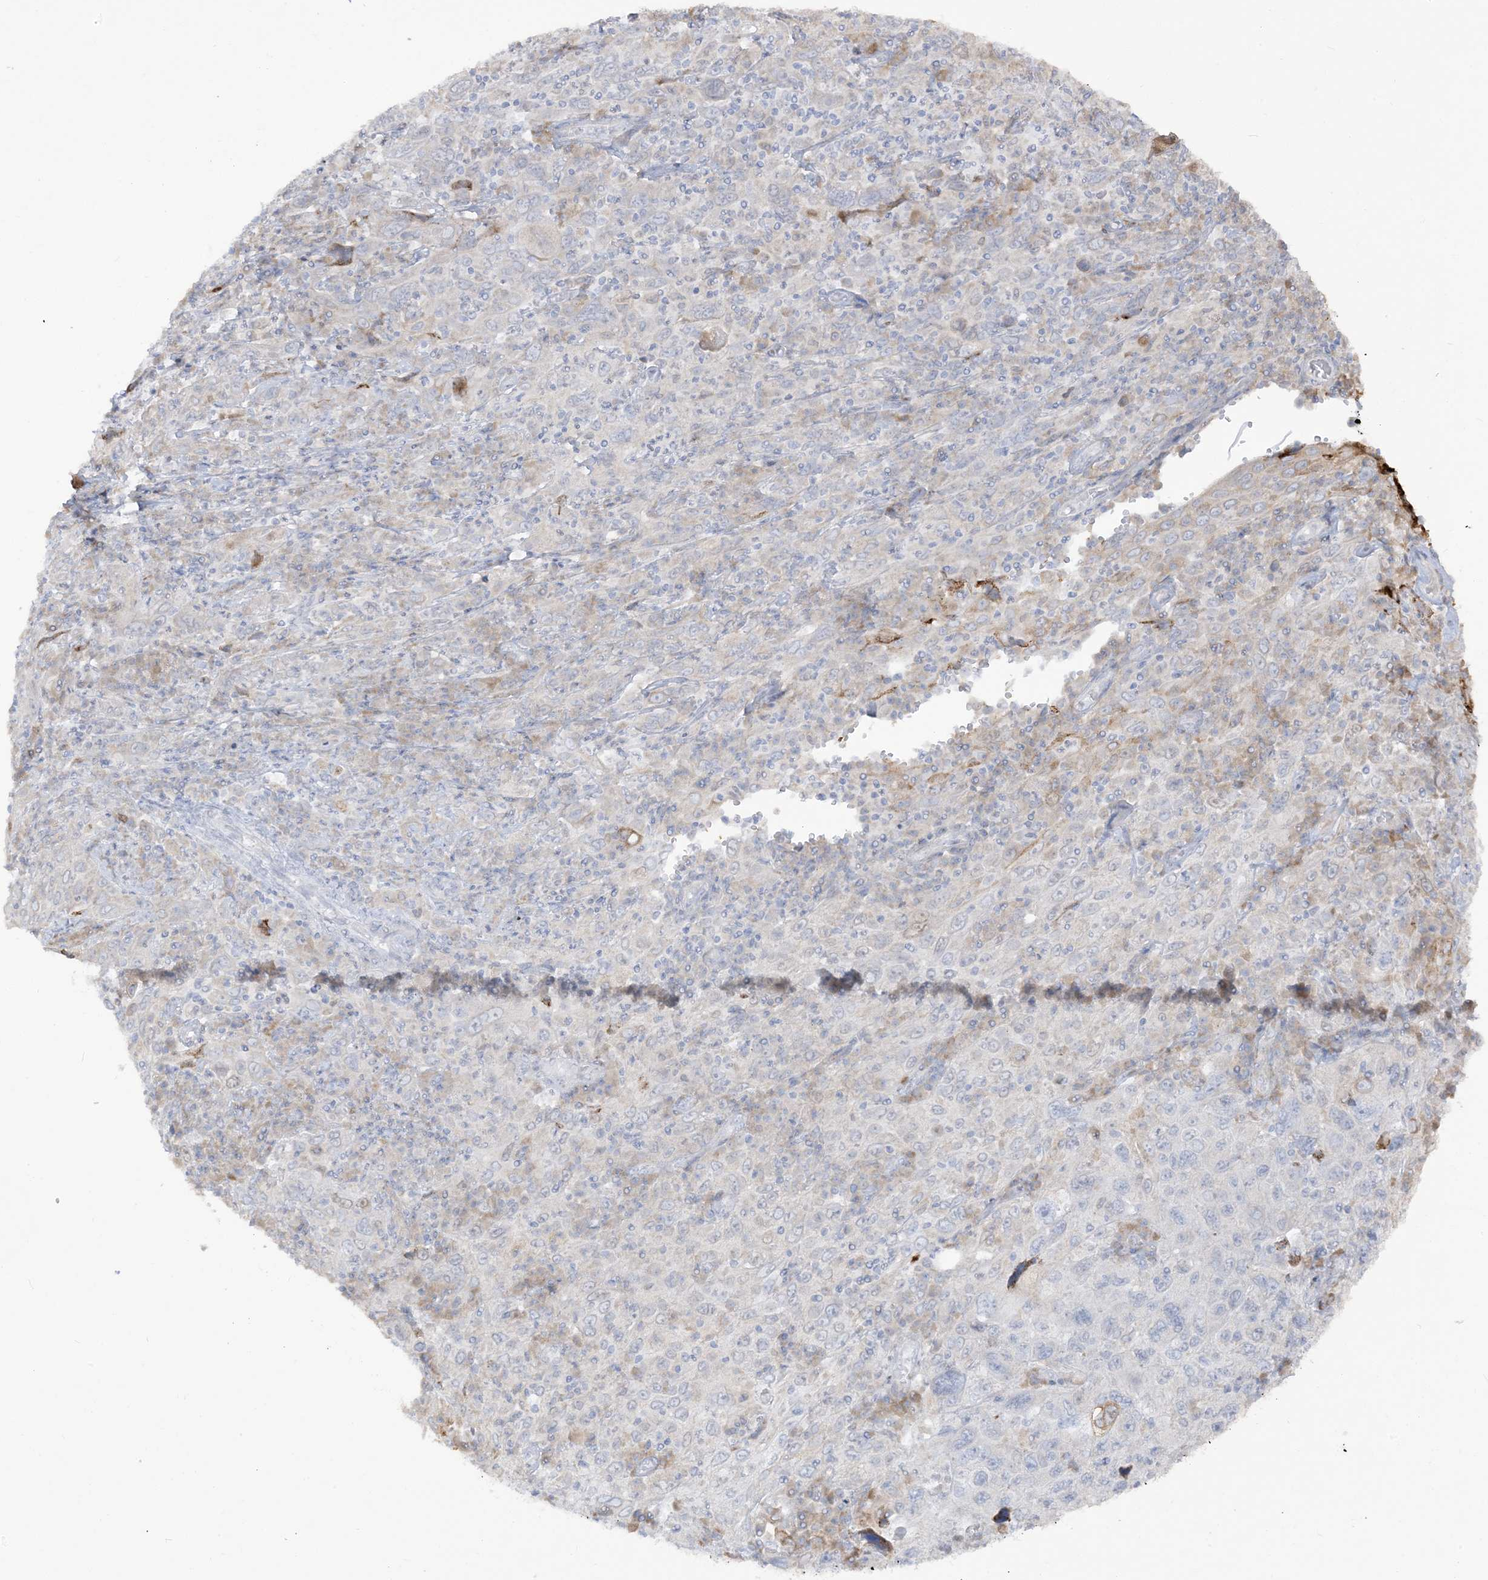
{"staining": {"intensity": "negative", "quantity": "none", "location": "none"}, "tissue": "cervical cancer", "cell_type": "Tumor cells", "image_type": "cancer", "snomed": [{"axis": "morphology", "description": "Squamous cell carcinoma, NOS"}, {"axis": "topography", "description": "Cervix"}], "caption": "Immunohistochemistry (IHC) of cervical cancer (squamous cell carcinoma) demonstrates no expression in tumor cells.", "gene": "LOXL3", "patient": {"sex": "female", "age": 46}}